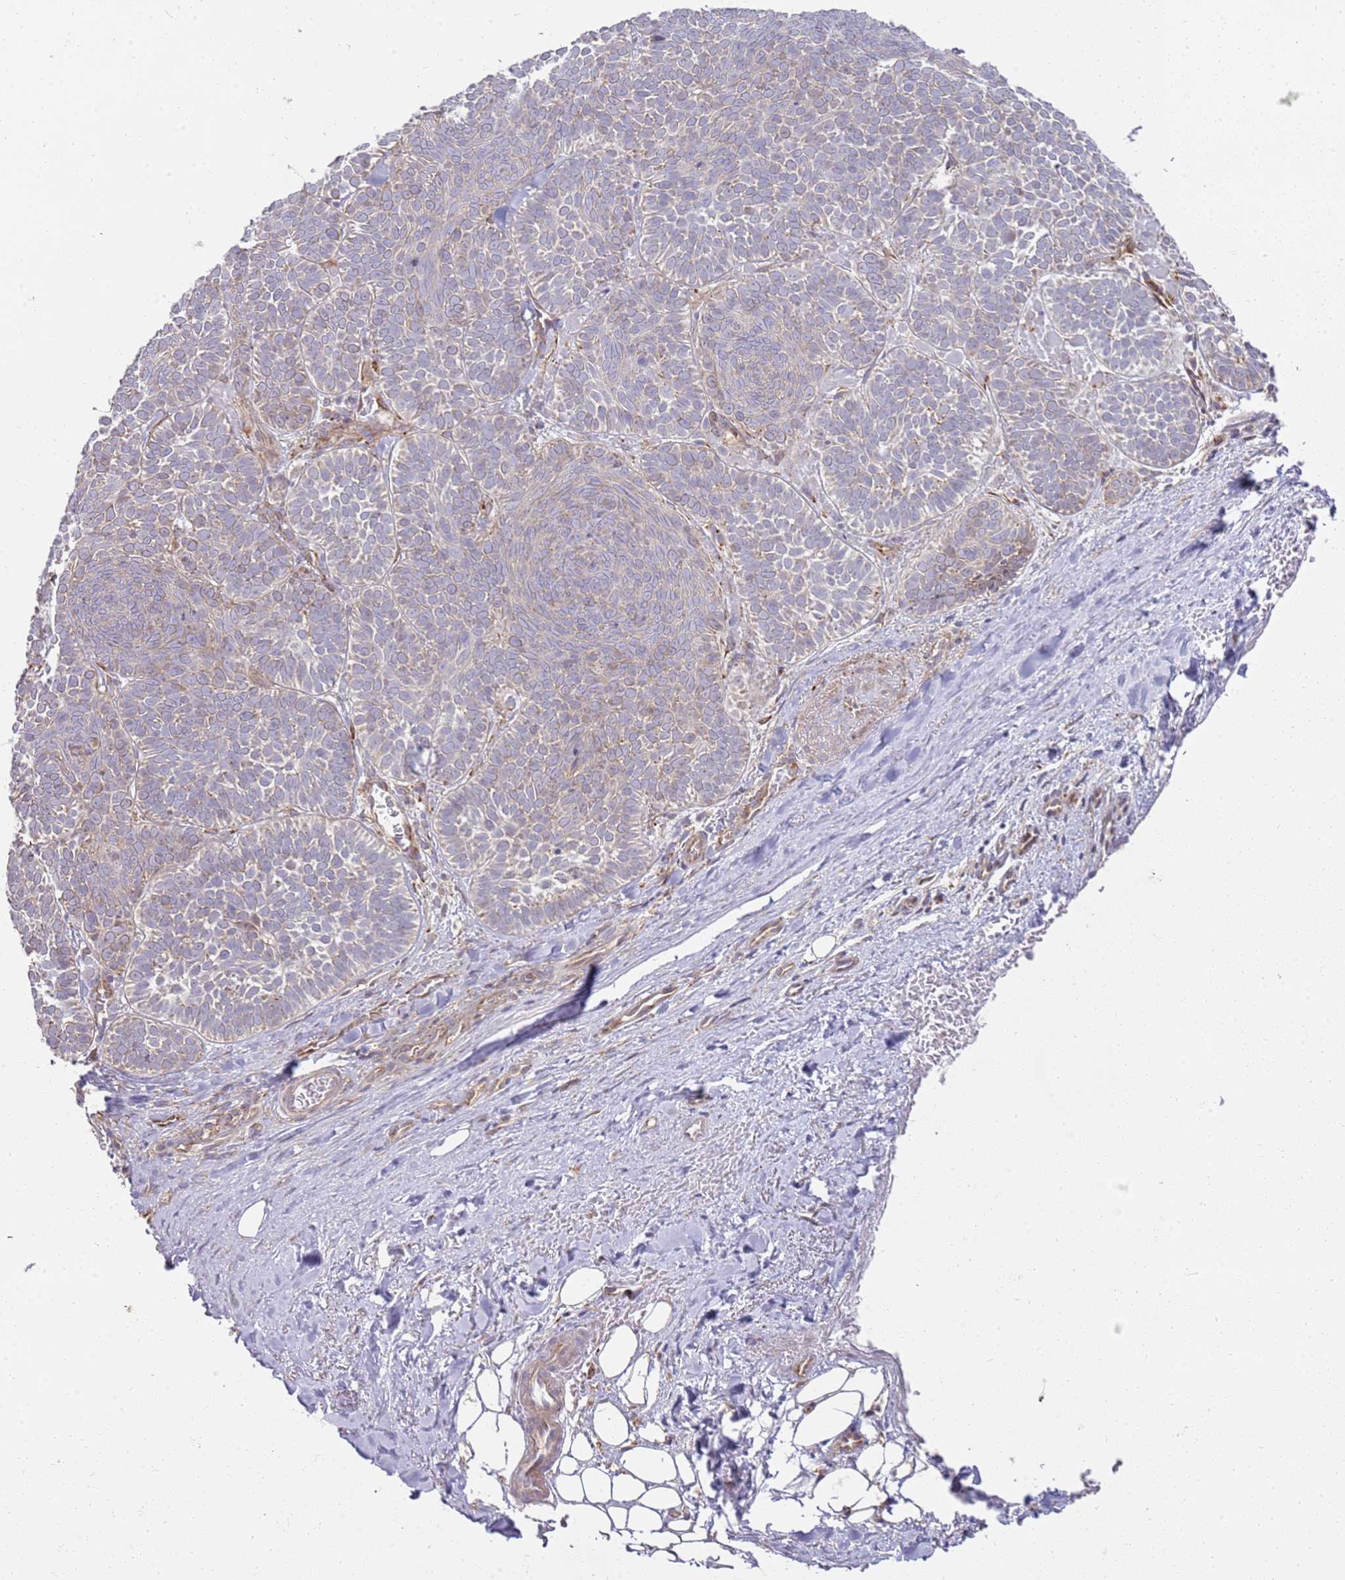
{"staining": {"intensity": "weak", "quantity": "<25%", "location": "cytoplasmic/membranous"}, "tissue": "skin cancer", "cell_type": "Tumor cells", "image_type": "cancer", "snomed": [{"axis": "morphology", "description": "Basal cell carcinoma"}, {"axis": "topography", "description": "Skin"}], "caption": "The IHC histopathology image has no significant expression in tumor cells of skin cancer tissue.", "gene": "GRAP", "patient": {"sex": "male", "age": 85}}